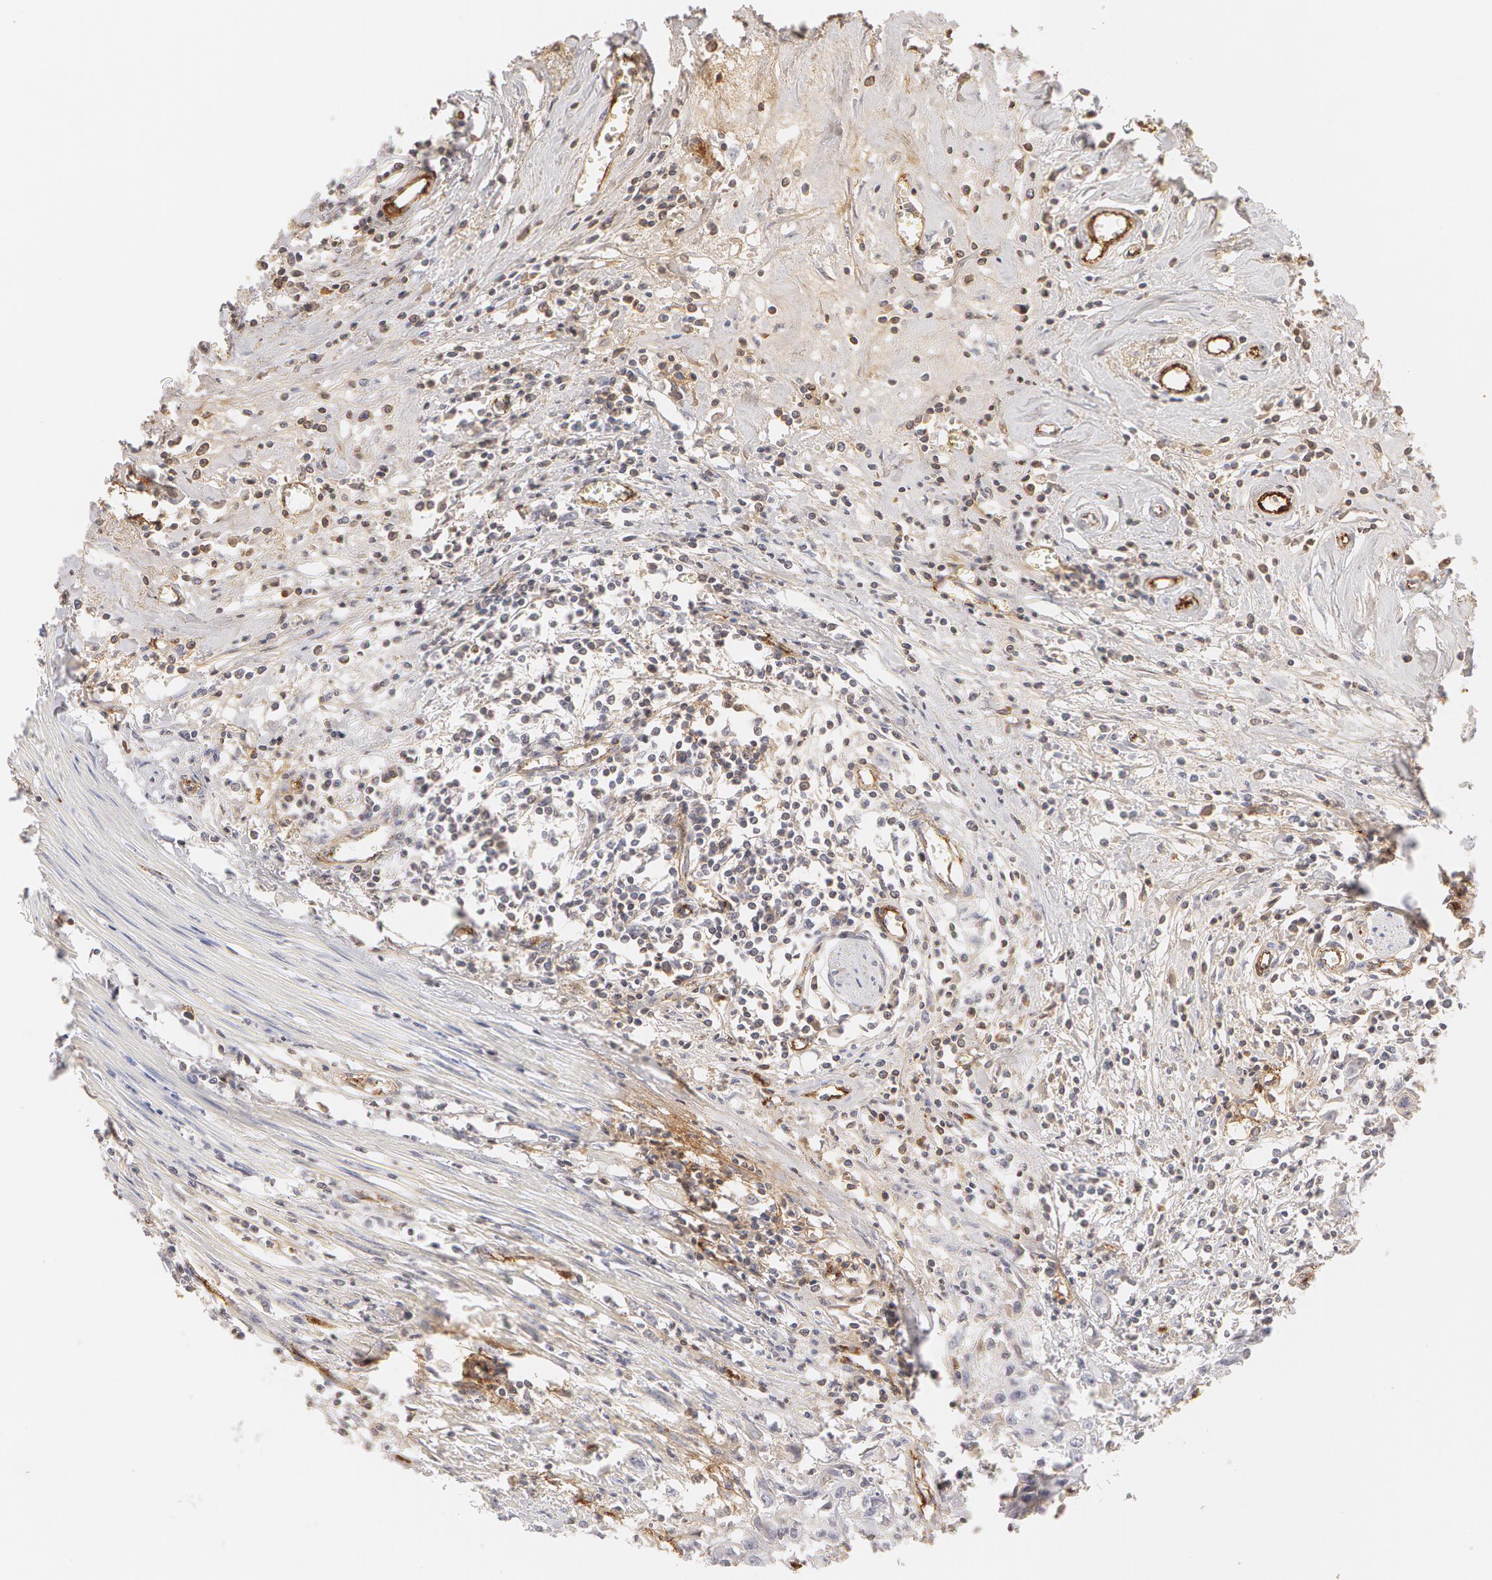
{"staining": {"intensity": "negative", "quantity": "none", "location": "none"}, "tissue": "urothelial cancer", "cell_type": "Tumor cells", "image_type": "cancer", "snomed": [{"axis": "morphology", "description": "Urothelial carcinoma, High grade"}, {"axis": "topography", "description": "Urinary bladder"}], "caption": "This photomicrograph is of high-grade urothelial carcinoma stained with immunohistochemistry (IHC) to label a protein in brown with the nuclei are counter-stained blue. There is no expression in tumor cells.", "gene": "VWF", "patient": {"sex": "male", "age": 54}}